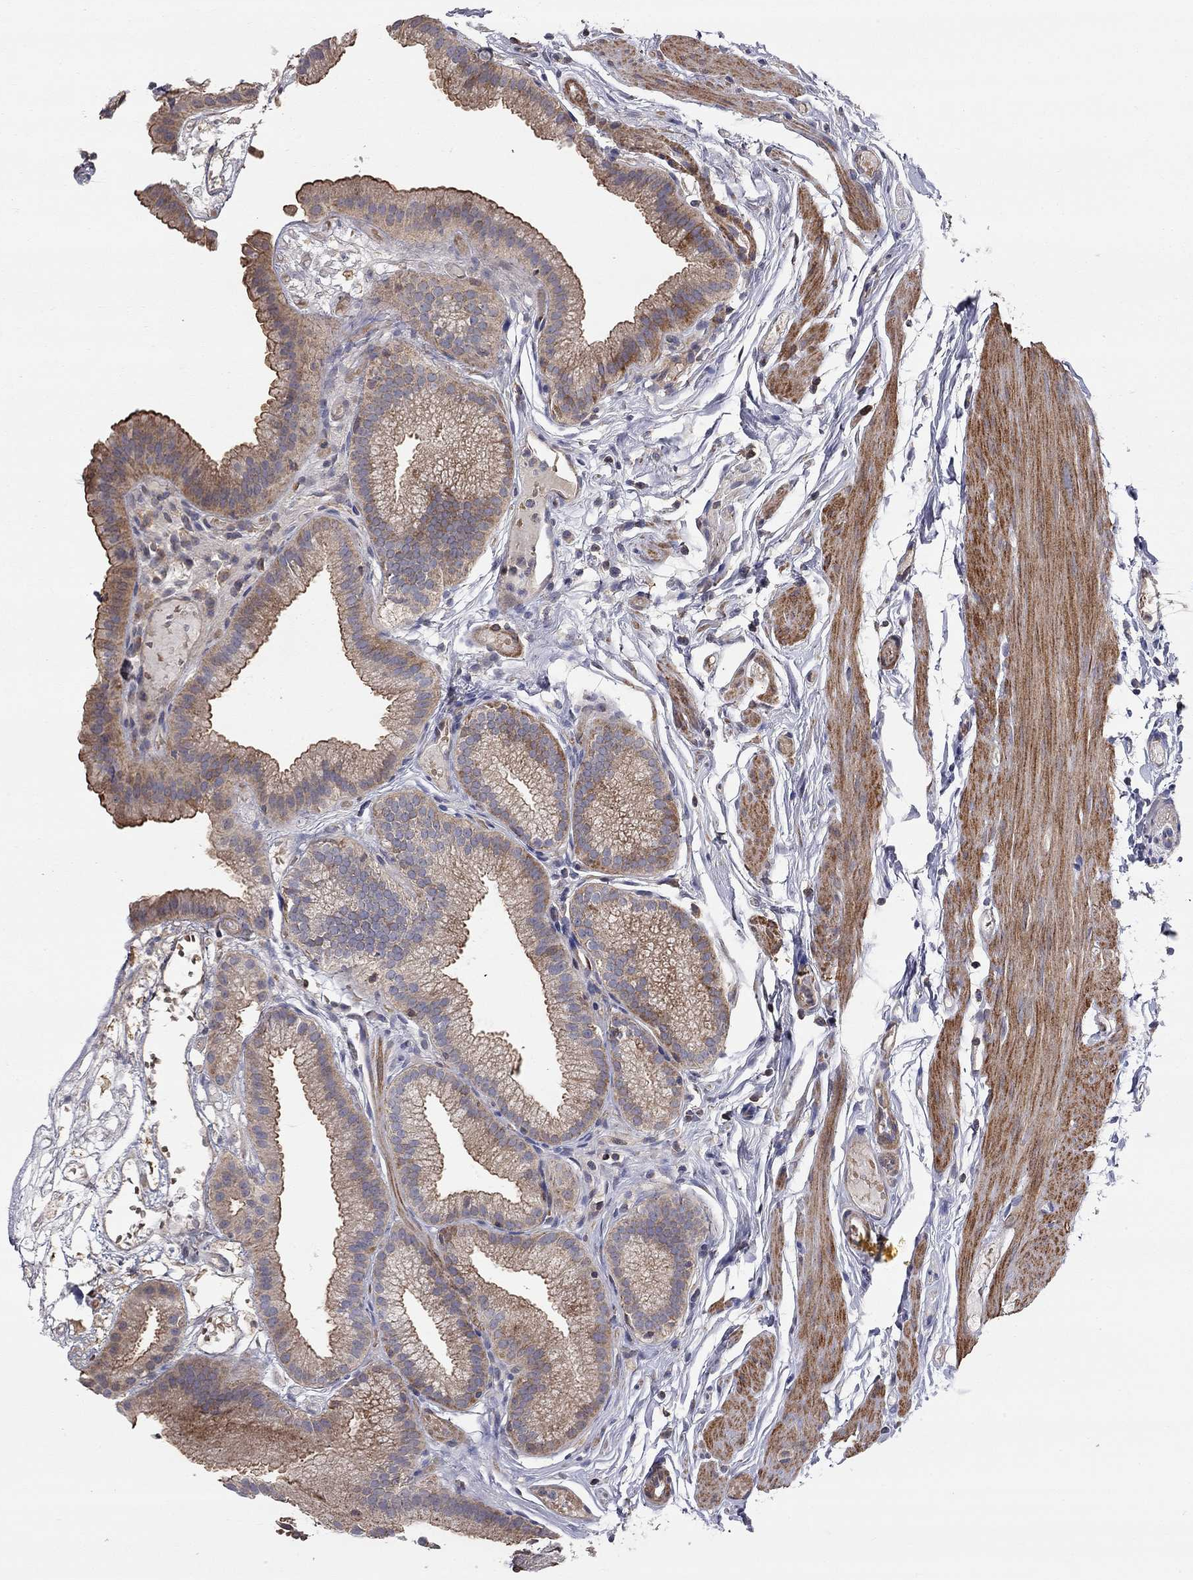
{"staining": {"intensity": "moderate", "quantity": "25%-75%", "location": "cytoplasmic/membranous"}, "tissue": "gallbladder", "cell_type": "Glandular cells", "image_type": "normal", "snomed": [{"axis": "morphology", "description": "Normal tissue, NOS"}, {"axis": "topography", "description": "Gallbladder"}], "caption": "IHC (DAB (3,3'-diaminobenzidine)) staining of unremarkable gallbladder reveals moderate cytoplasmic/membranous protein positivity in approximately 25%-75% of glandular cells.", "gene": "KANSL1L", "patient": {"sex": "female", "age": 45}}